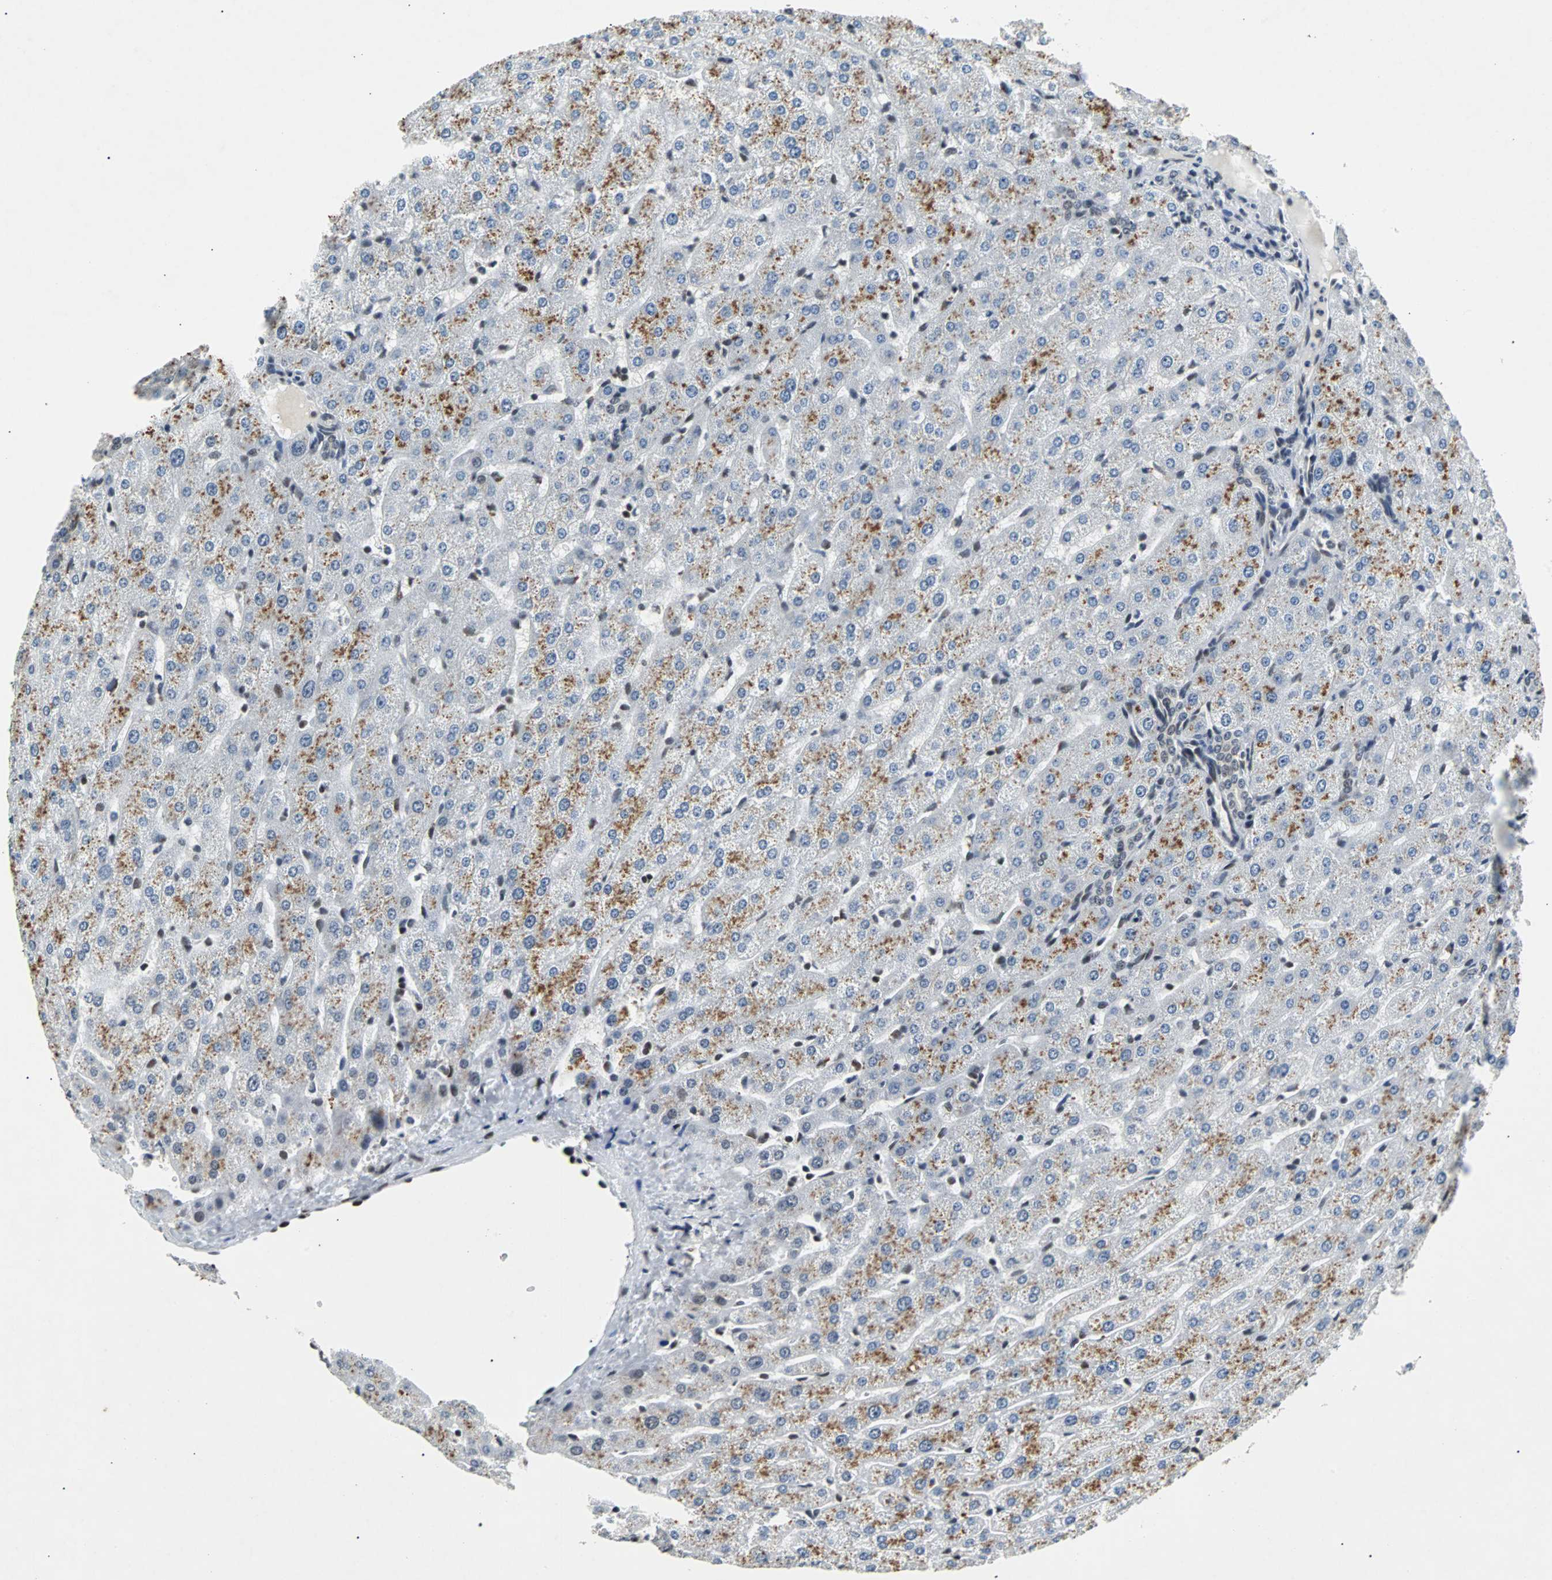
{"staining": {"intensity": "negative", "quantity": "none", "location": "none"}, "tissue": "liver", "cell_type": "Cholangiocytes", "image_type": "normal", "snomed": [{"axis": "morphology", "description": "Normal tissue, NOS"}, {"axis": "morphology", "description": "Fibrosis, NOS"}, {"axis": "topography", "description": "Liver"}], "caption": "Immunohistochemical staining of benign liver exhibits no significant expression in cholangiocytes.", "gene": "GATAD2A", "patient": {"sex": "female", "age": 29}}